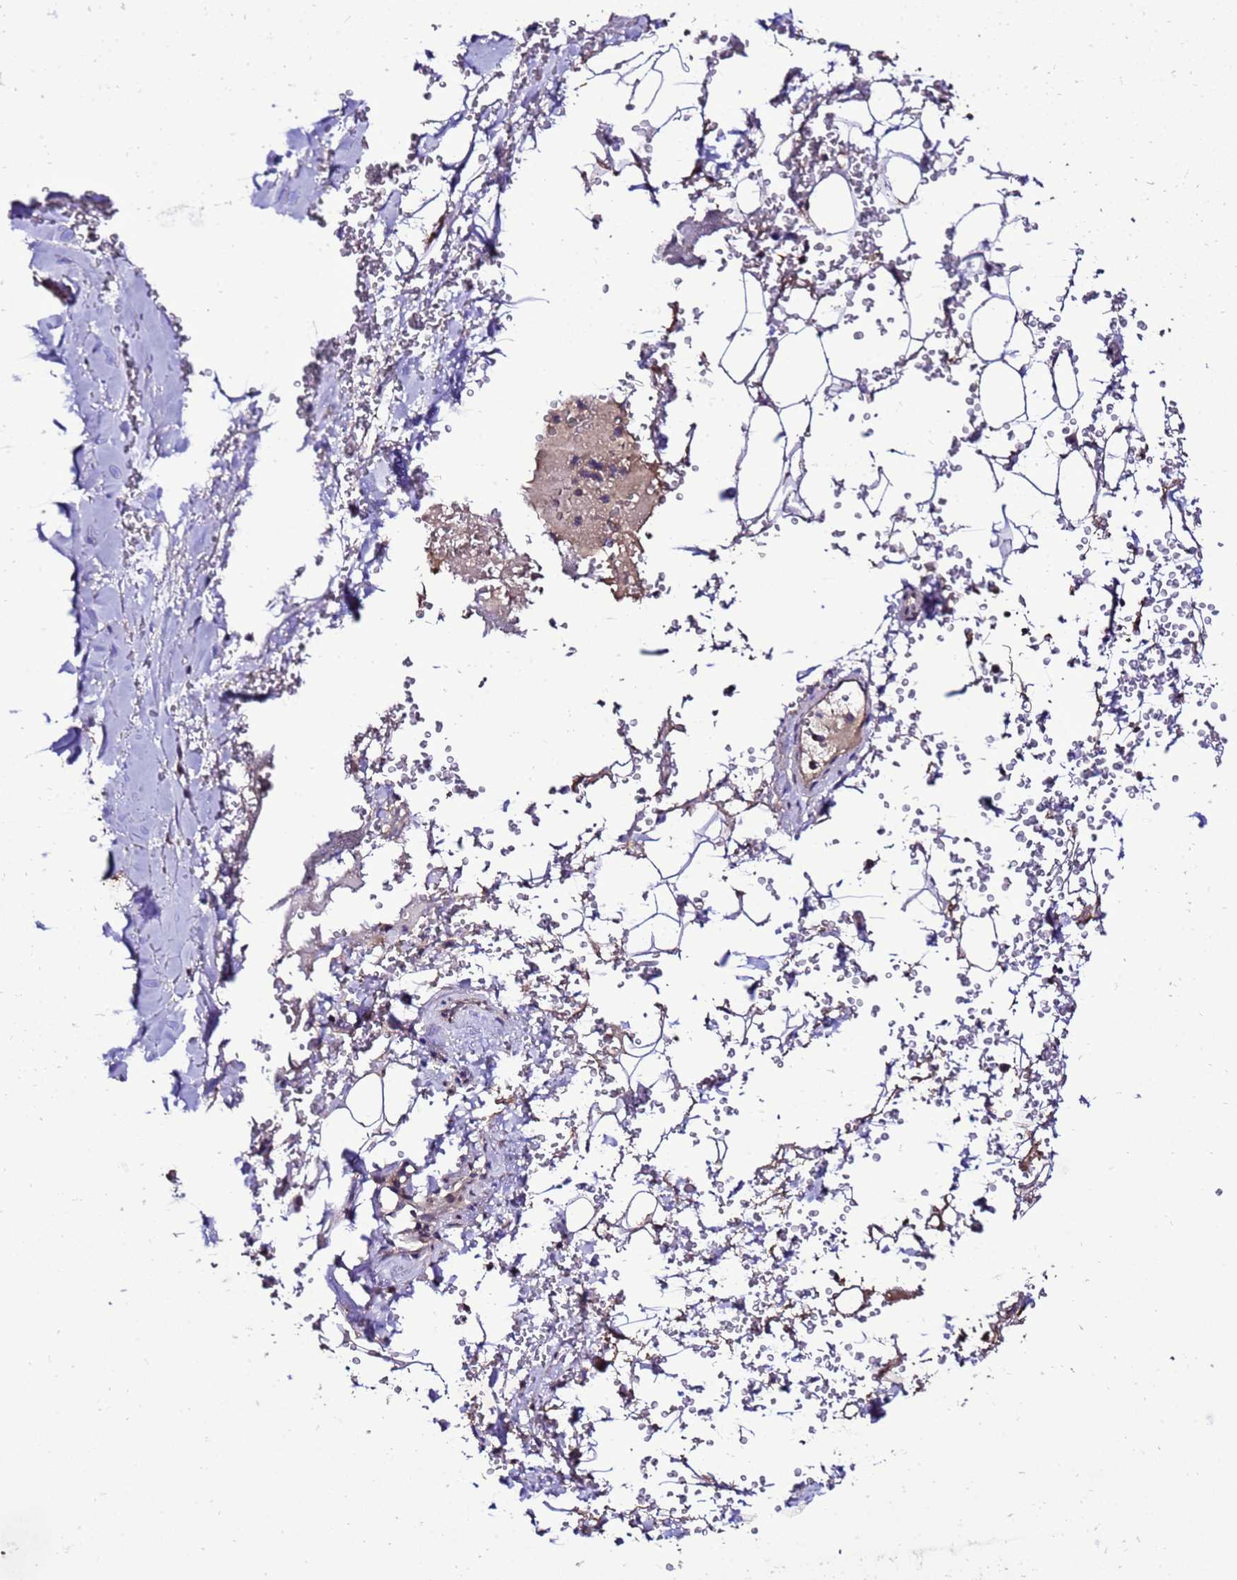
{"staining": {"intensity": "weak", "quantity": "25%-75%", "location": "cytoplasmic/membranous"}, "tissue": "adipose tissue", "cell_type": "Adipocytes", "image_type": "normal", "snomed": [{"axis": "morphology", "description": "Normal tissue, NOS"}, {"axis": "topography", "description": "Cartilage tissue"}], "caption": "Adipocytes exhibit low levels of weak cytoplasmic/membranous expression in approximately 25%-75% of cells in normal human adipose tissue. The staining was performed using DAB, with brown indicating positive protein expression. Nuclei are stained blue with hematoxylin.", "gene": "ZNF329", "patient": {"sex": "female", "age": 63}}